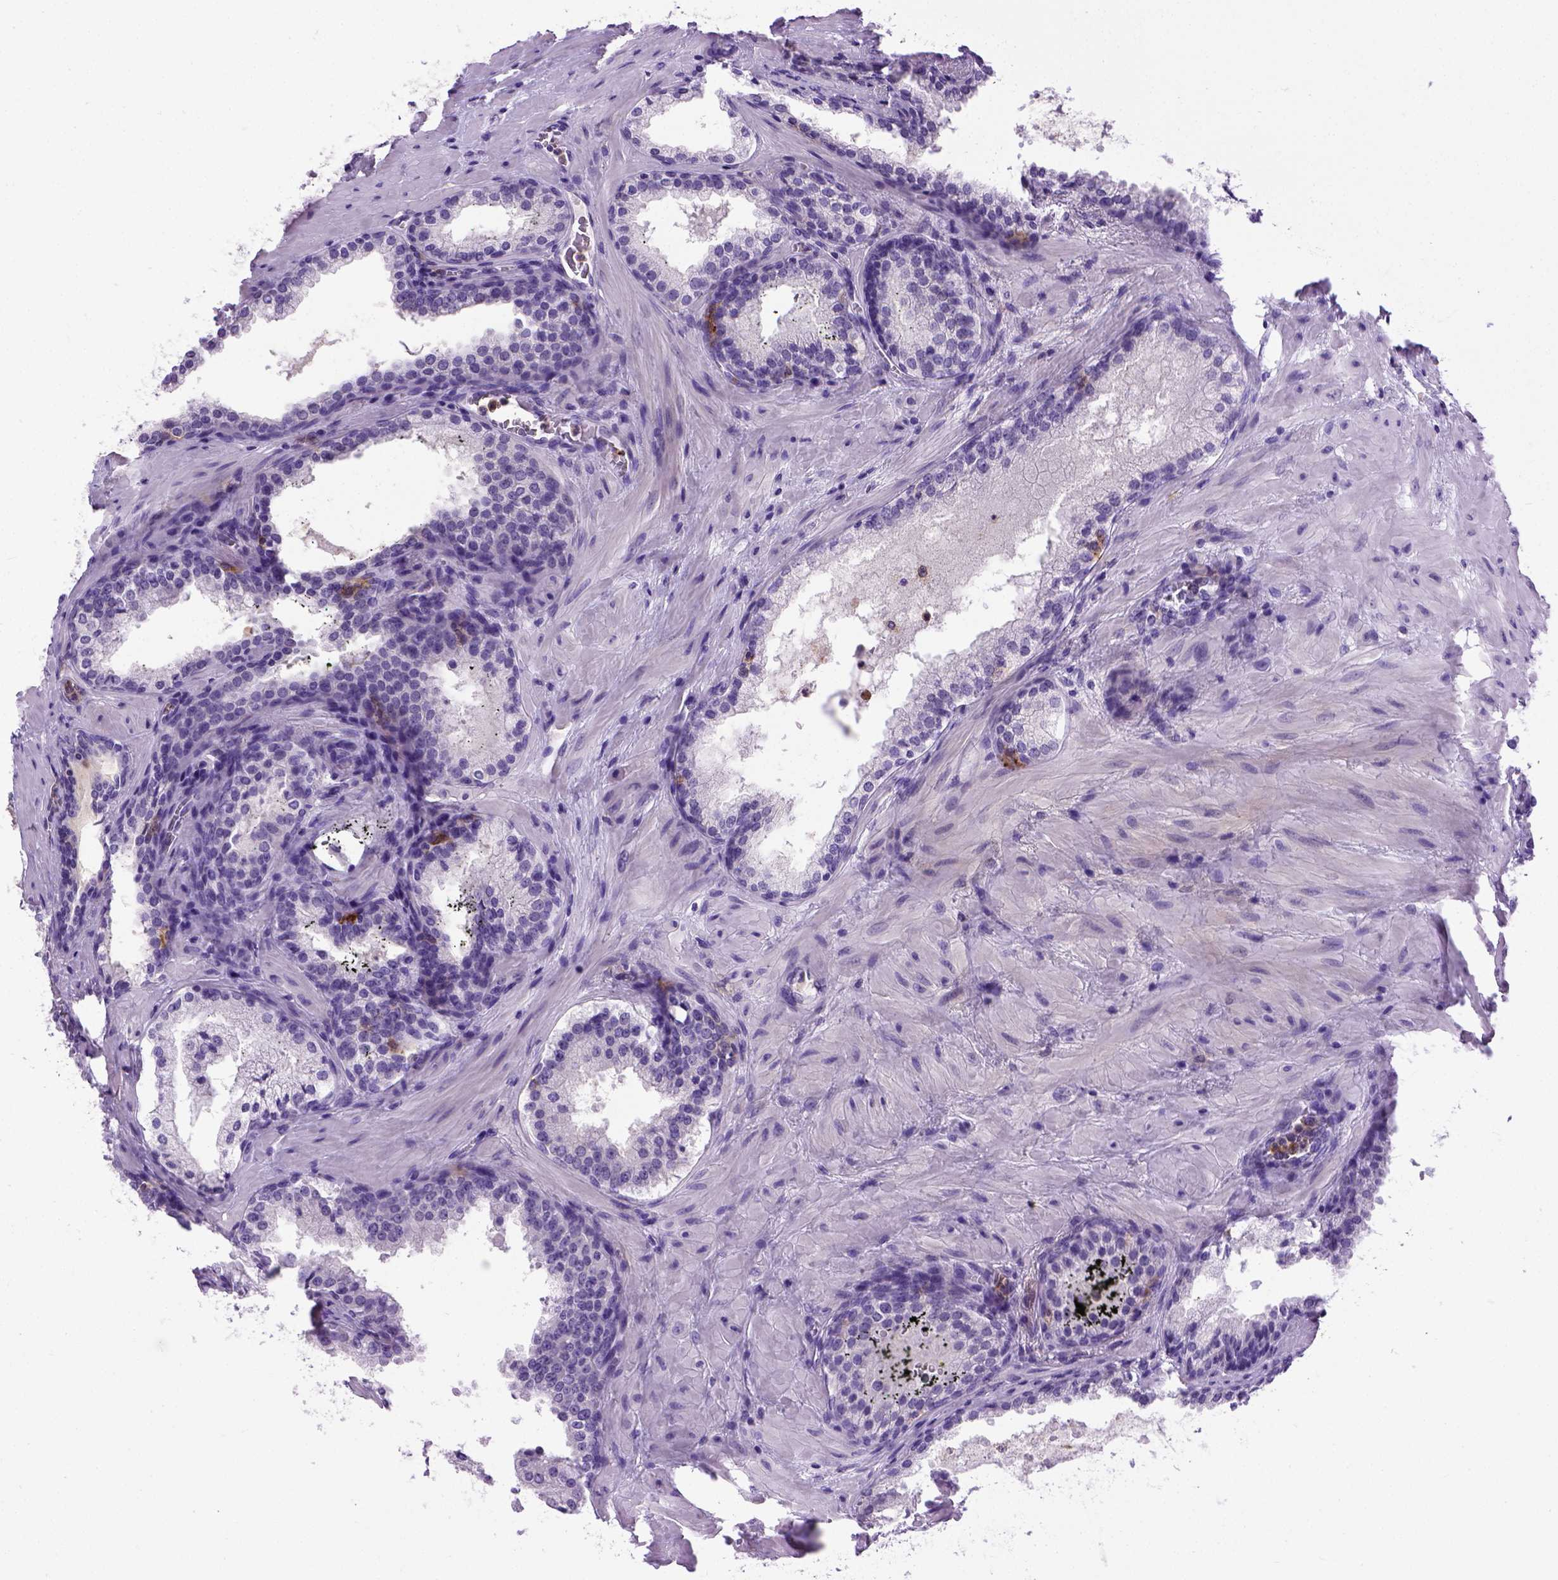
{"staining": {"intensity": "negative", "quantity": "none", "location": "none"}, "tissue": "prostate cancer", "cell_type": "Tumor cells", "image_type": "cancer", "snomed": [{"axis": "morphology", "description": "Adenocarcinoma, Low grade"}, {"axis": "topography", "description": "Prostate"}], "caption": "An image of human prostate cancer is negative for staining in tumor cells.", "gene": "ITGAX", "patient": {"sex": "male", "age": 56}}